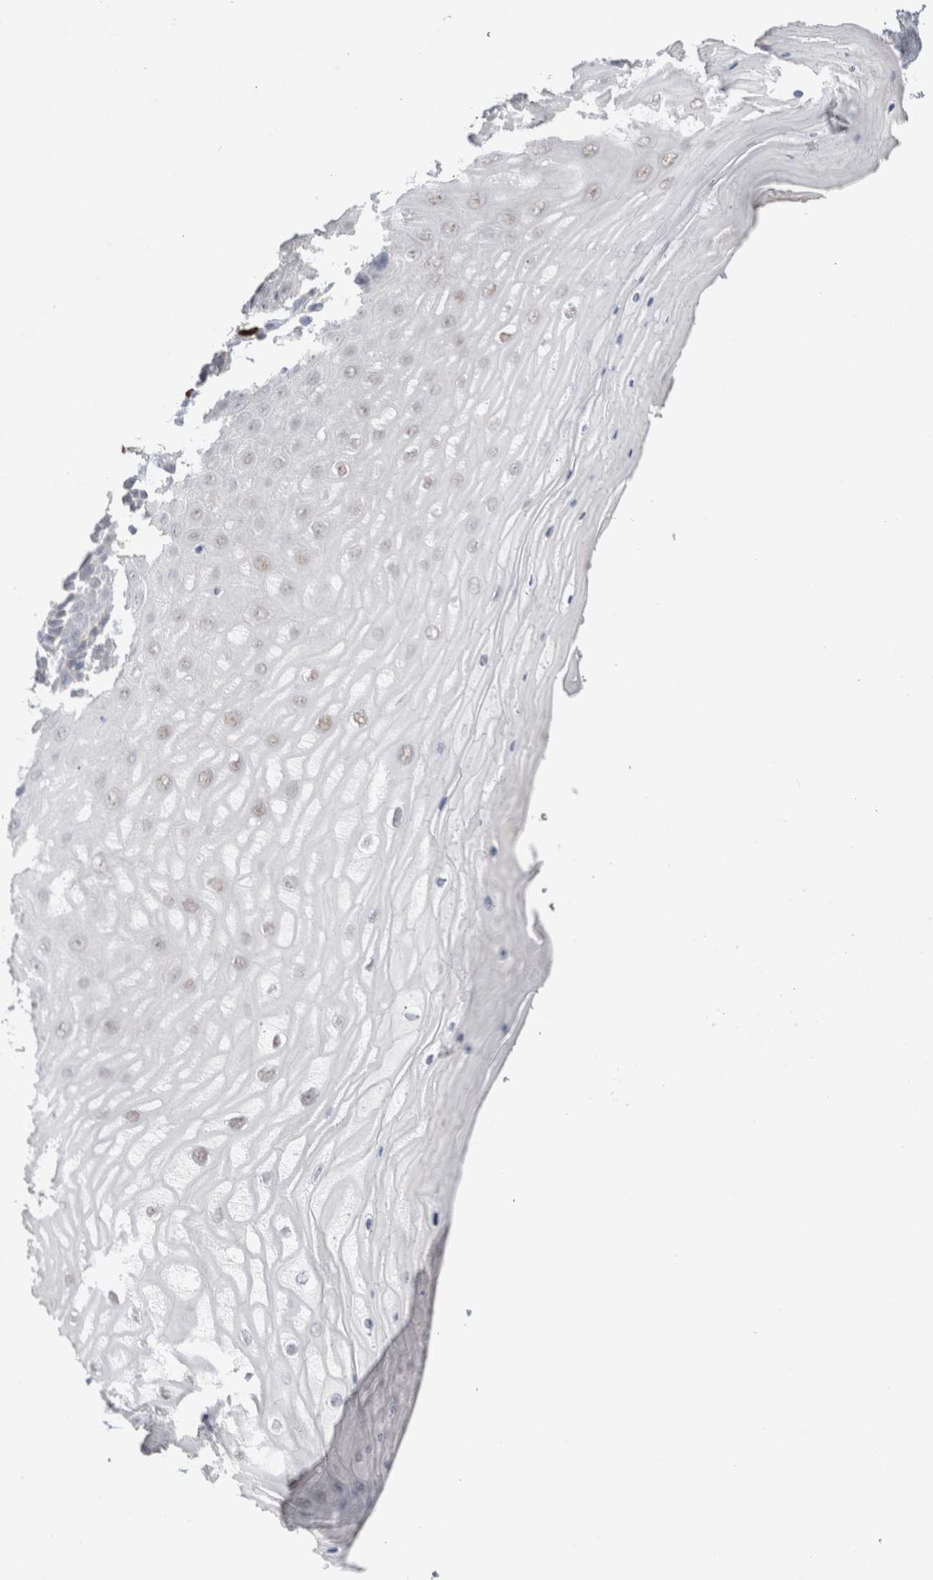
{"staining": {"intensity": "weak", "quantity": "<25%", "location": "cytoplasmic/membranous"}, "tissue": "cervix", "cell_type": "Glandular cells", "image_type": "normal", "snomed": [{"axis": "morphology", "description": "Normal tissue, NOS"}, {"axis": "topography", "description": "Cervix"}], "caption": "This is an IHC image of normal cervix. There is no expression in glandular cells.", "gene": "HPGDS", "patient": {"sex": "female", "age": 55}}